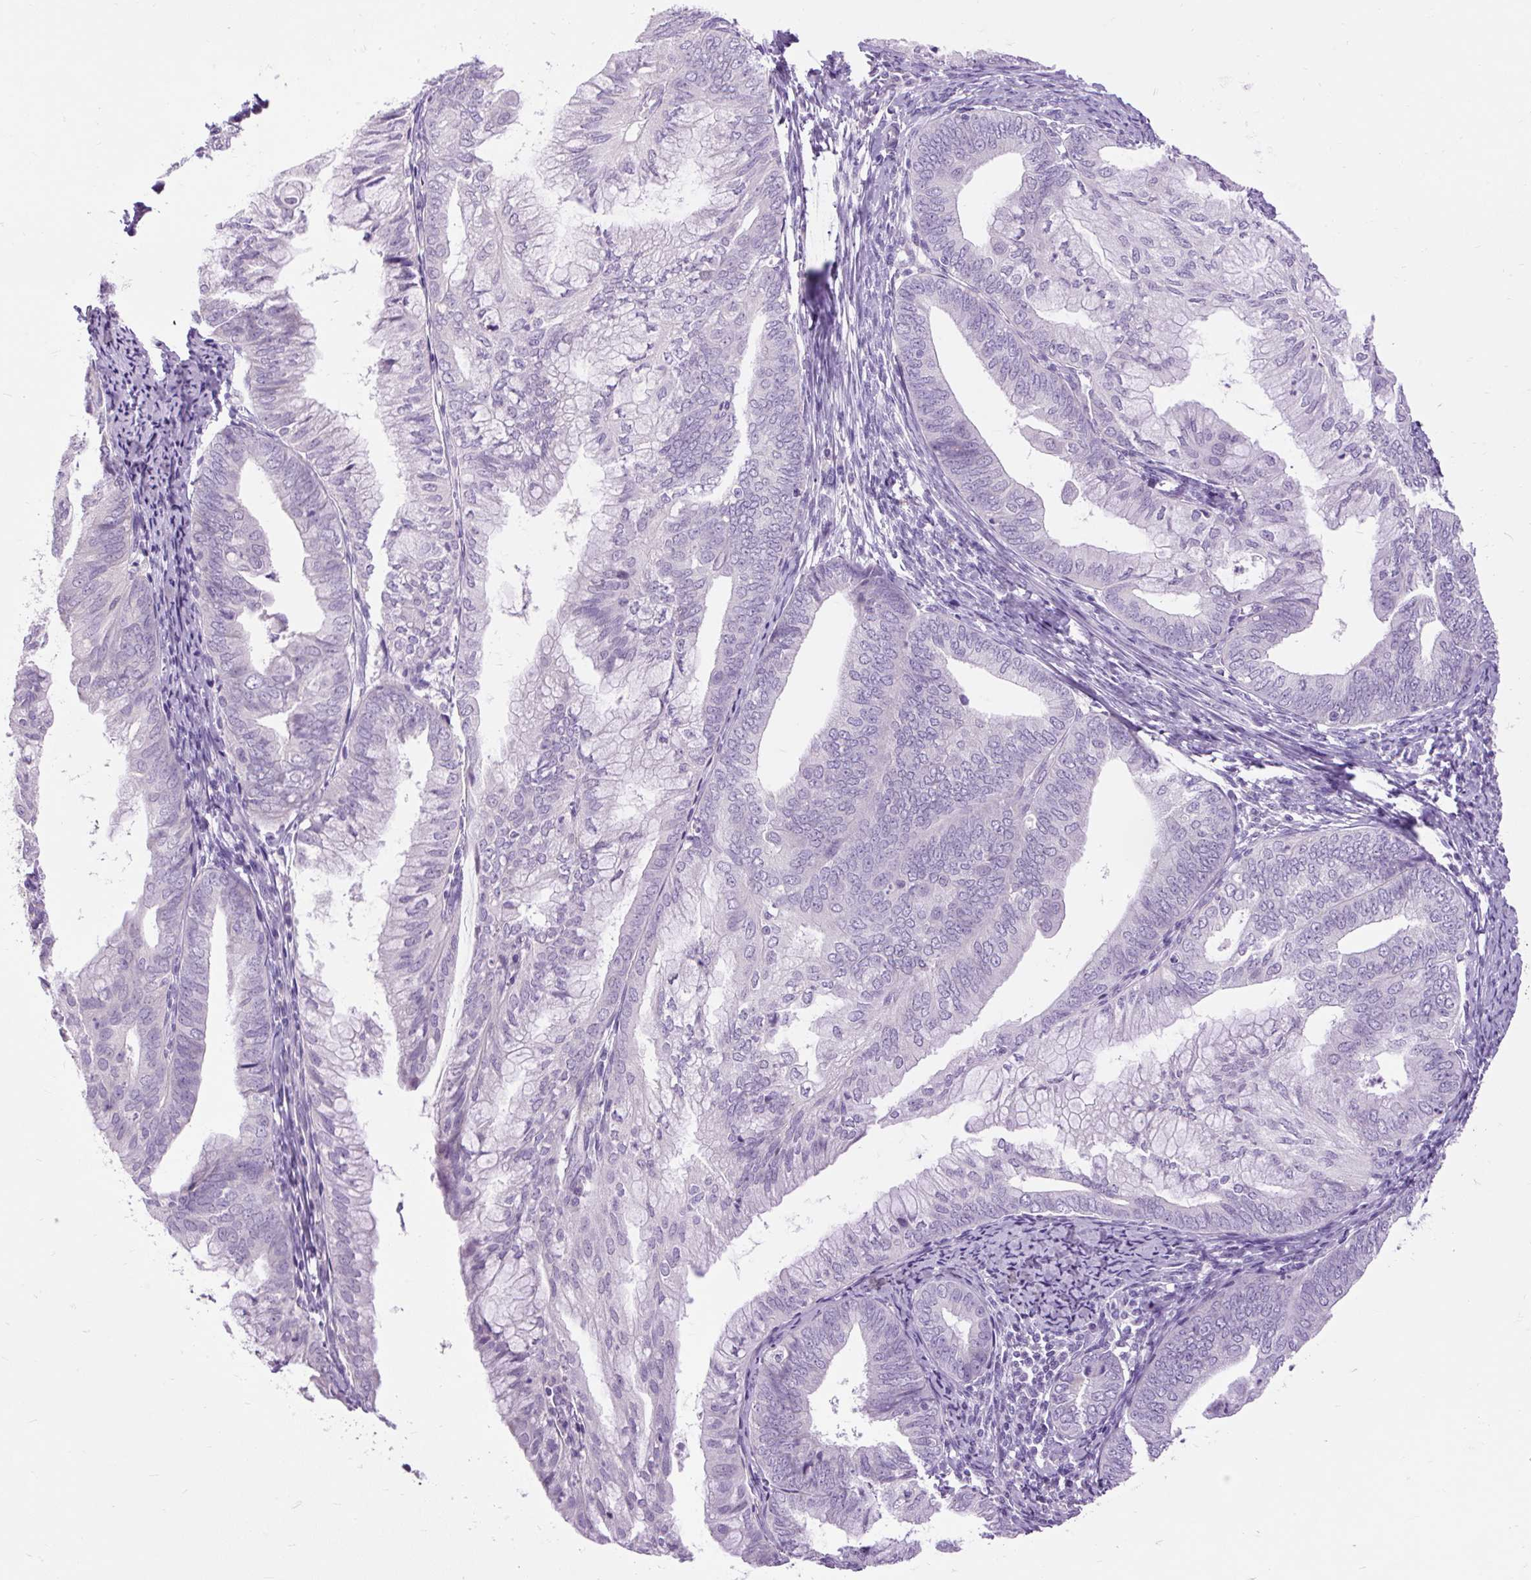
{"staining": {"intensity": "negative", "quantity": "none", "location": "none"}, "tissue": "endometrial cancer", "cell_type": "Tumor cells", "image_type": "cancer", "snomed": [{"axis": "morphology", "description": "Adenocarcinoma, NOS"}, {"axis": "topography", "description": "Endometrium"}], "caption": "Adenocarcinoma (endometrial) was stained to show a protein in brown. There is no significant positivity in tumor cells.", "gene": "FABP7", "patient": {"sex": "female", "age": 75}}